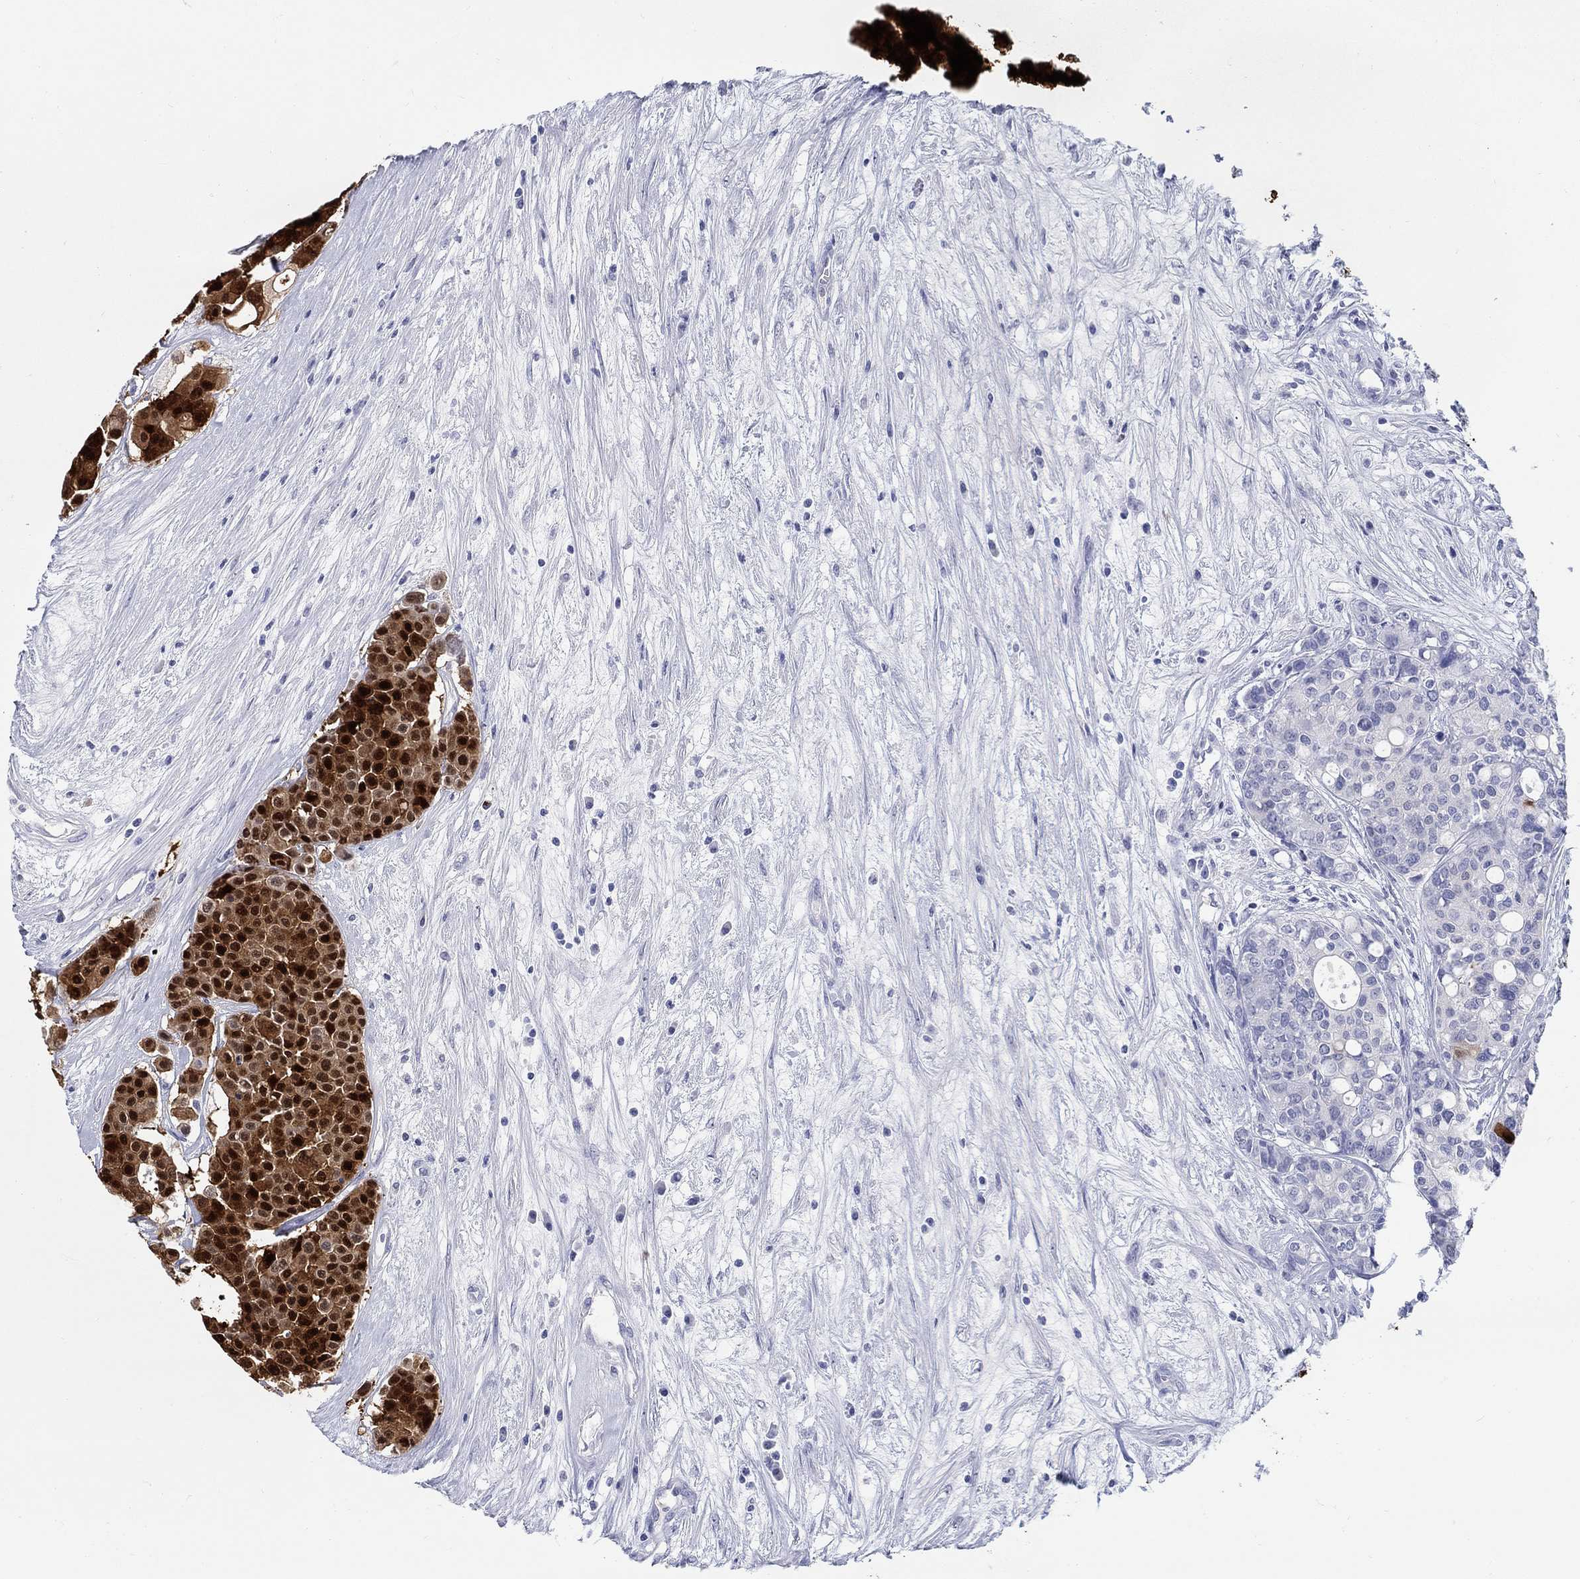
{"staining": {"intensity": "strong", "quantity": "<25%", "location": "cytoplasmic/membranous,nuclear"}, "tissue": "carcinoid", "cell_type": "Tumor cells", "image_type": "cancer", "snomed": [{"axis": "morphology", "description": "Carcinoid, malignant, NOS"}, {"axis": "topography", "description": "Colon"}], "caption": "The histopathology image reveals staining of carcinoid, revealing strong cytoplasmic/membranous and nuclear protein expression (brown color) within tumor cells. The staining was performed using DAB, with brown indicating positive protein expression. Nuclei are stained blue with hematoxylin.", "gene": "AKR1C2", "patient": {"sex": "male", "age": 81}}